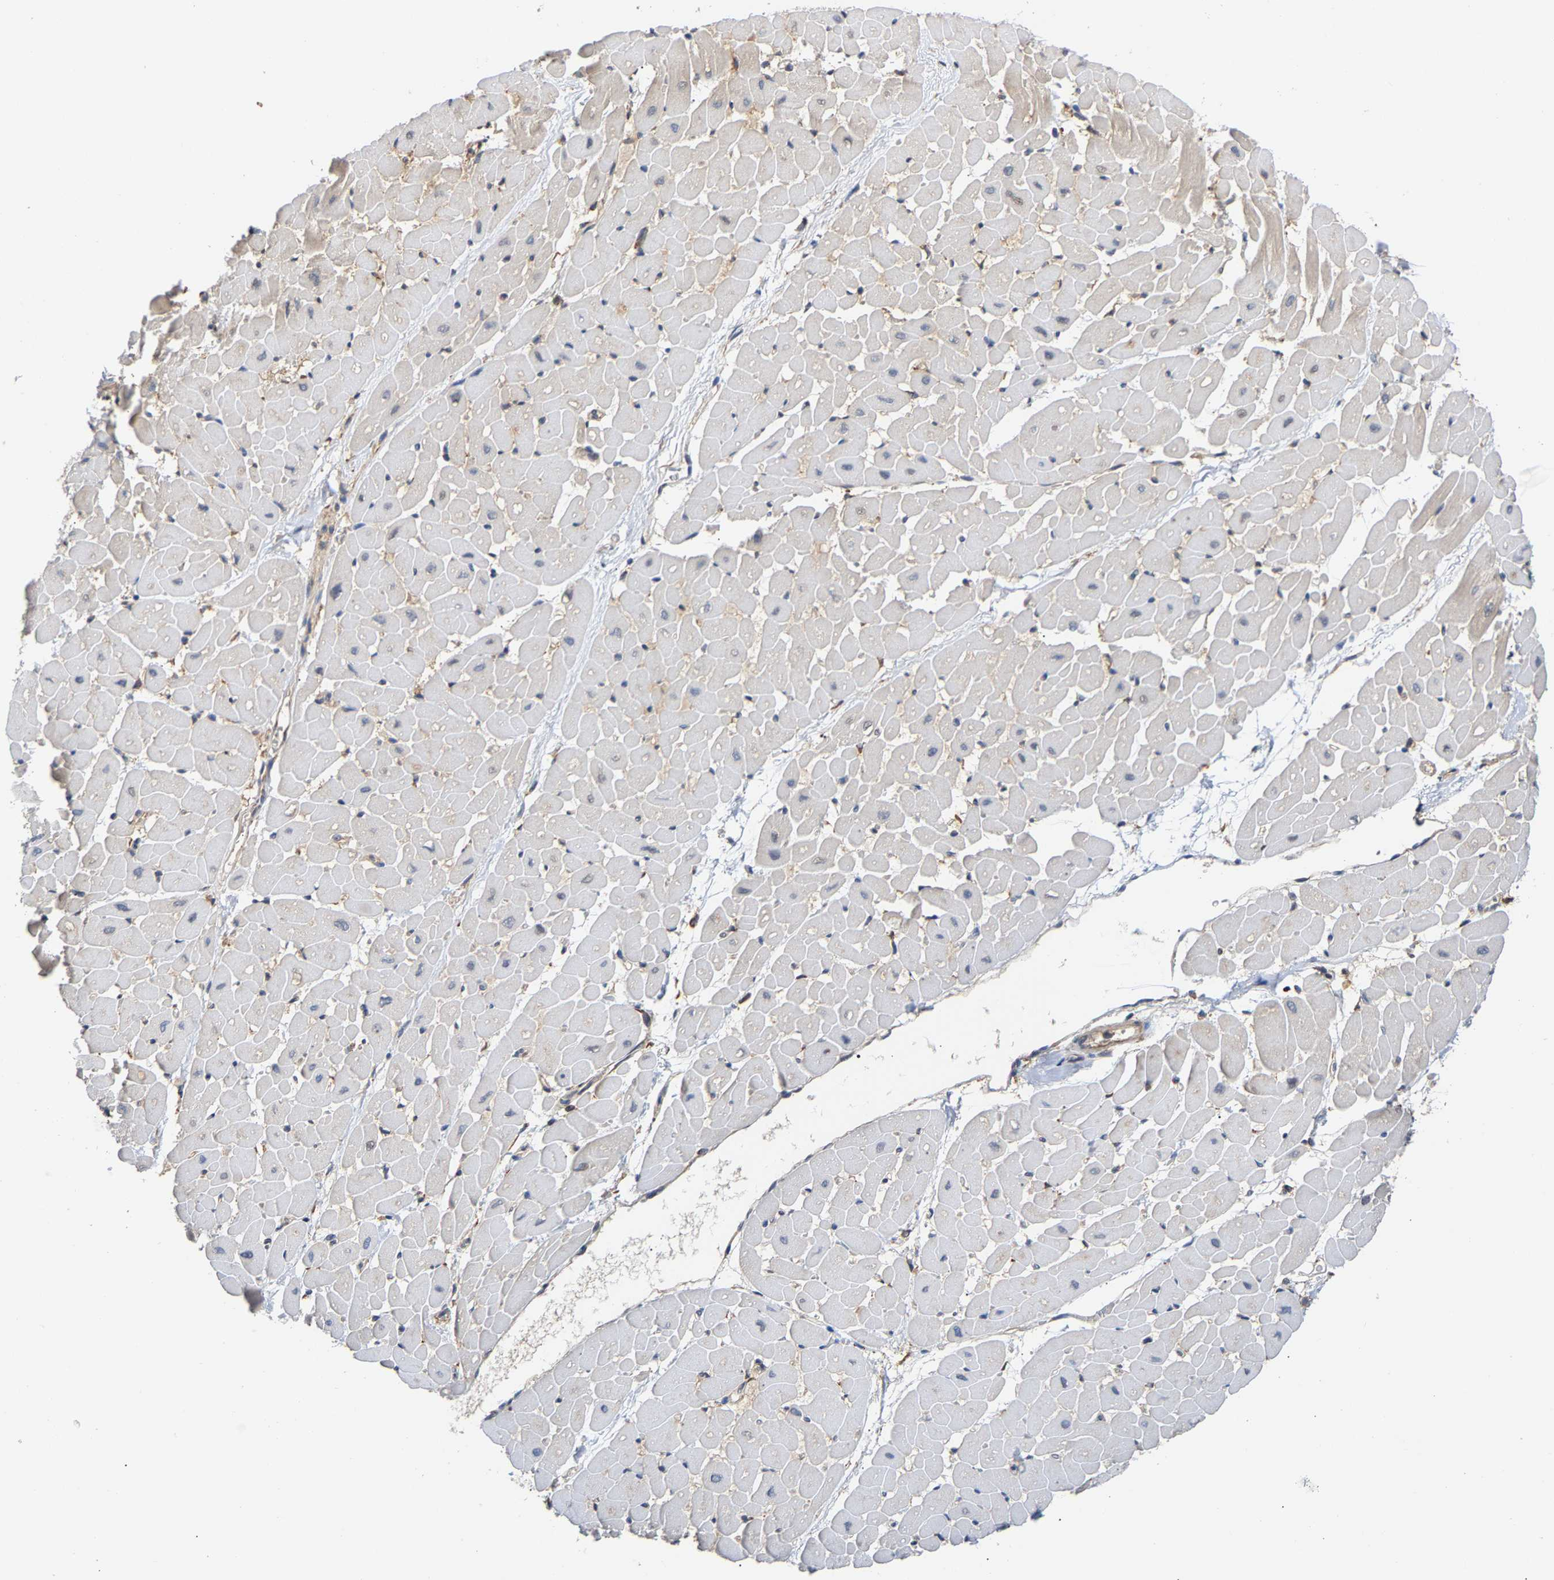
{"staining": {"intensity": "negative", "quantity": "none", "location": "none"}, "tissue": "heart muscle", "cell_type": "Cardiomyocytes", "image_type": "normal", "snomed": [{"axis": "morphology", "description": "Normal tissue, NOS"}, {"axis": "topography", "description": "Heart"}], "caption": "This is an immunohistochemistry (IHC) histopathology image of benign human heart muscle. There is no positivity in cardiomyocytes.", "gene": "ARAP1", "patient": {"sex": "male", "age": 45}}